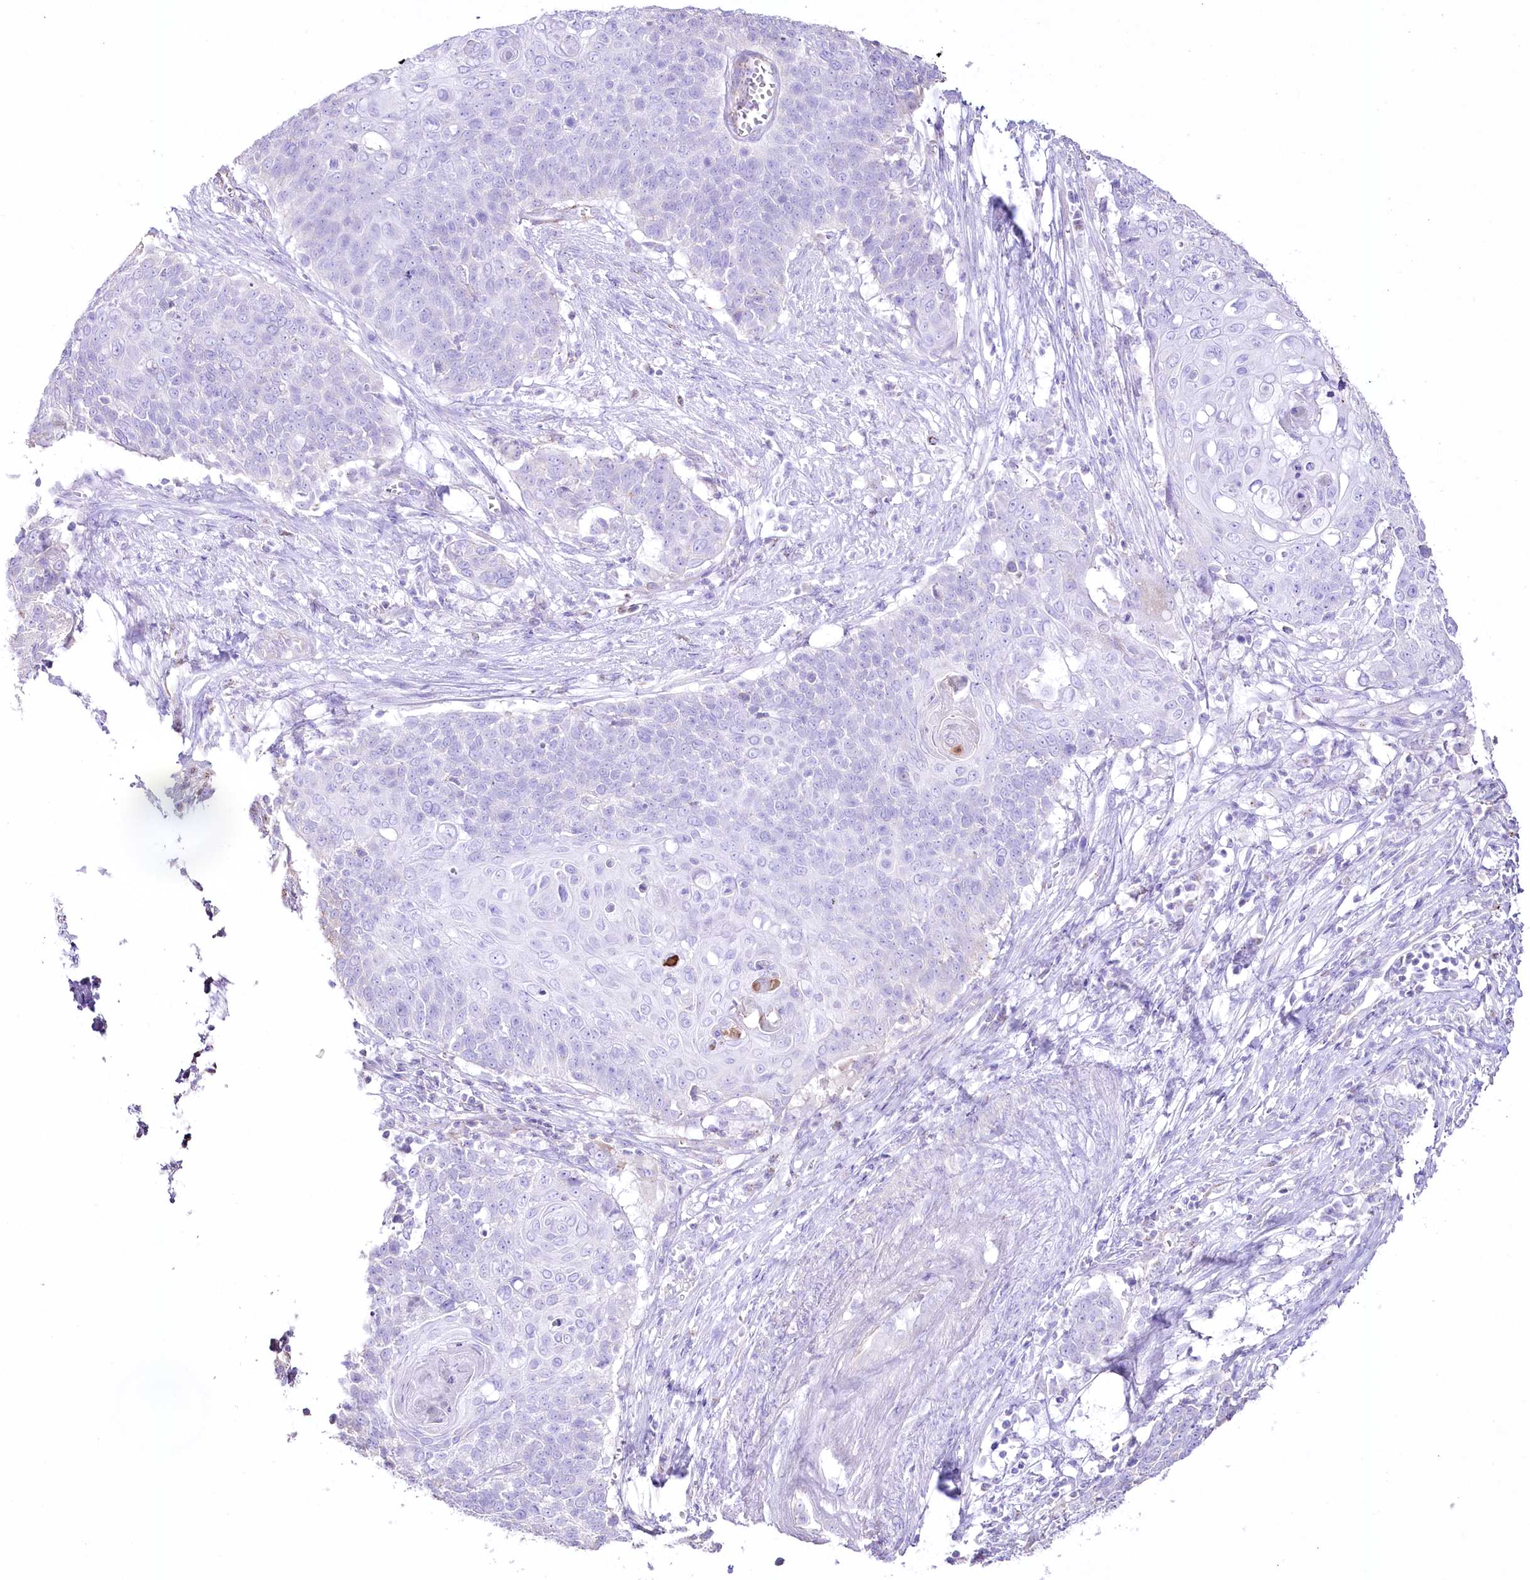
{"staining": {"intensity": "negative", "quantity": "none", "location": "none"}, "tissue": "cervical cancer", "cell_type": "Tumor cells", "image_type": "cancer", "snomed": [{"axis": "morphology", "description": "Squamous cell carcinoma, NOS"}, {"axis": "topography", "description": "Cervix"}], "caption": "DAB (3,3'-diaminobenzidine) immunohistochemical staining of human cervical squamous cell carcinoma demonstrates no significant expression in tumor cells. The staining is performed using DAB brown chromogen with nuclei counter-stained in using hematoxylin.", "gene": "FAM216A", "patient": {"sex": "female", "age": 39}}